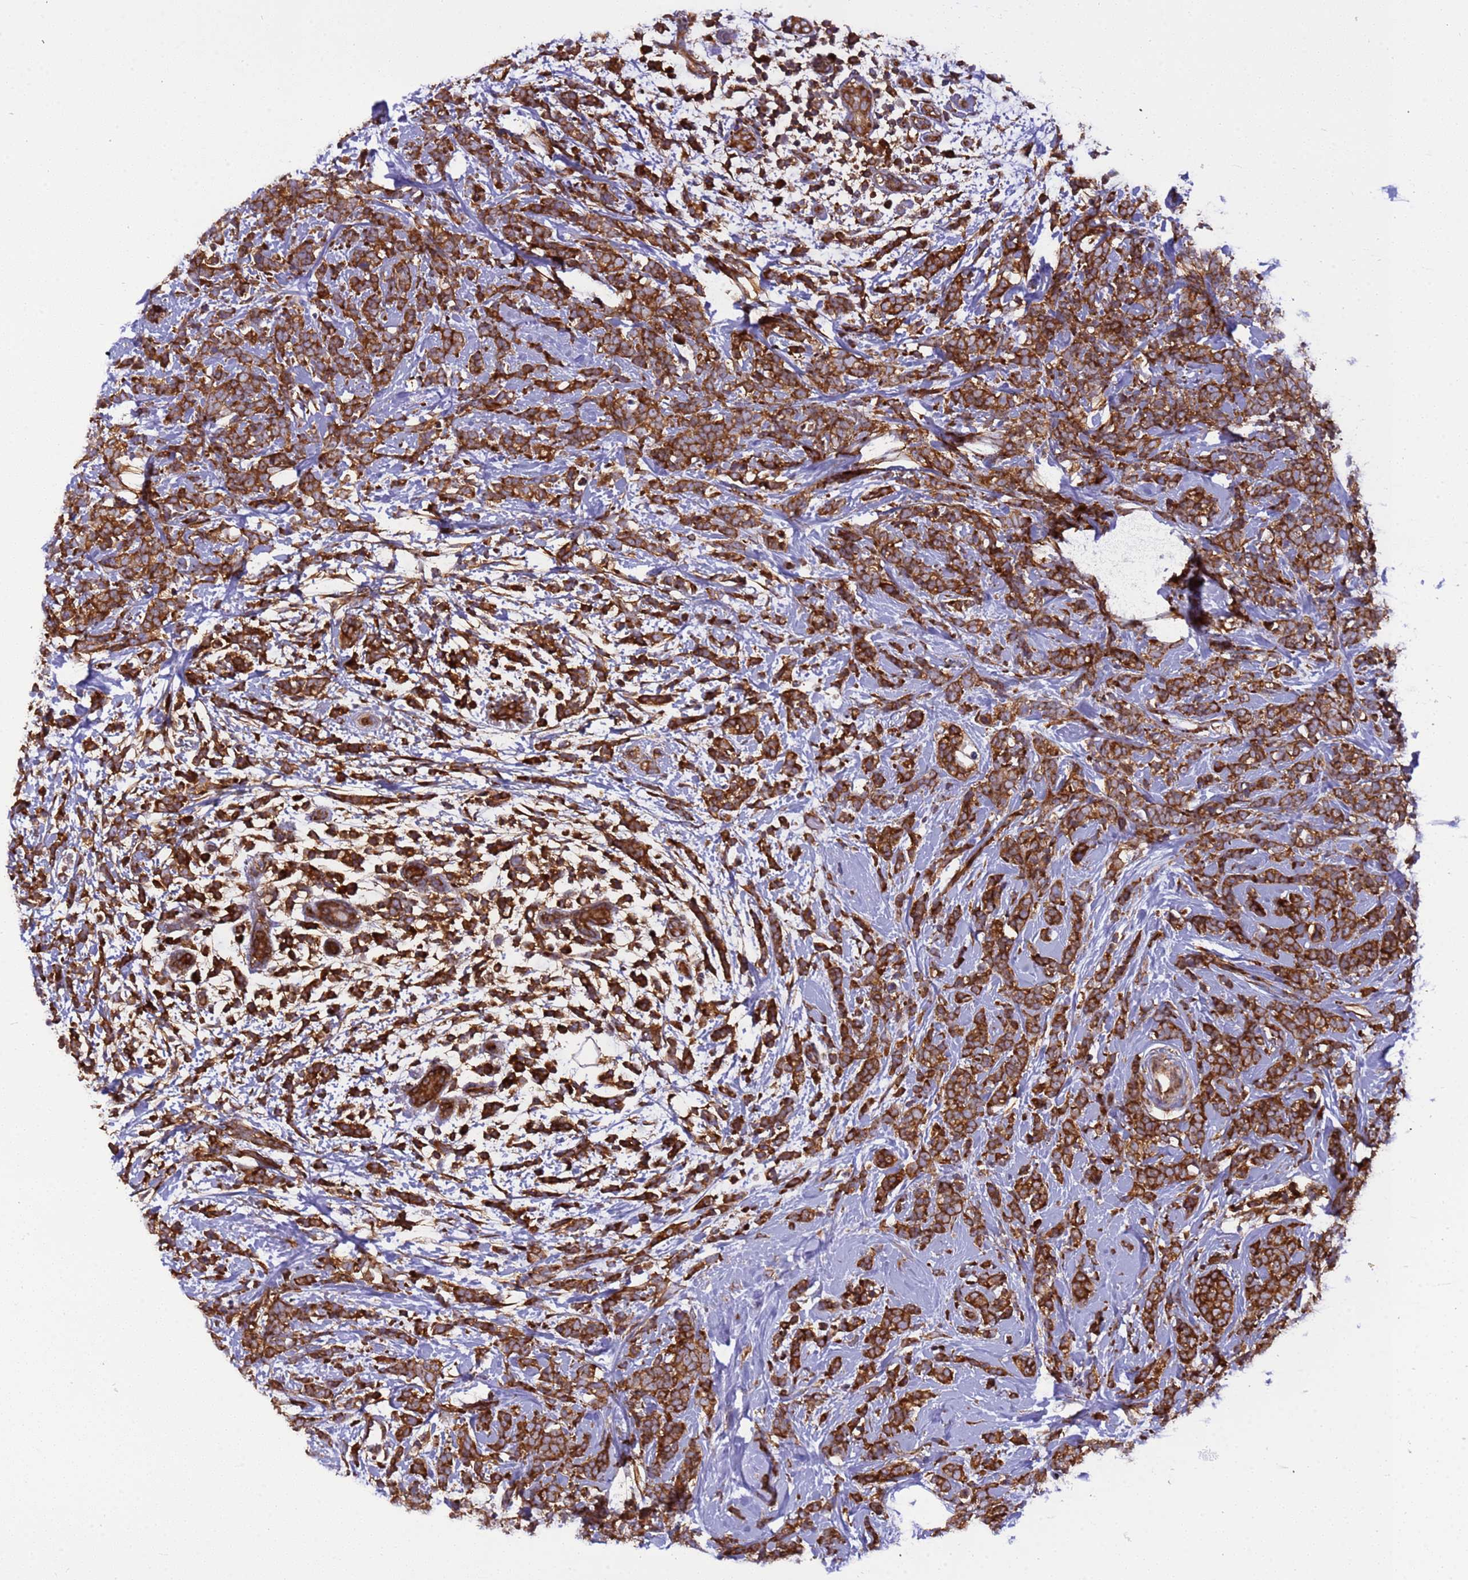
{"staining": {"intensity": "strong", "quantity": ">75%", "location": "cytoplasmic/membranous"}, "tissue": "breast cancer", "cell_type": "Tumor cells", "image_type": "cancer", "snomed": [{"axis": "morphology", "description": "Lobular carcinoma"}, {"axis": "topography", "description": "Breast"}], "caption": "Protein analysis of breast cancer (lobular carcinoma) tissue demonstrates strong cytoplasmic/membranous staining in approximately >75% of tumor cells.", "gene": "RPL36", "patient": {"sex": "female", "age": 58}}